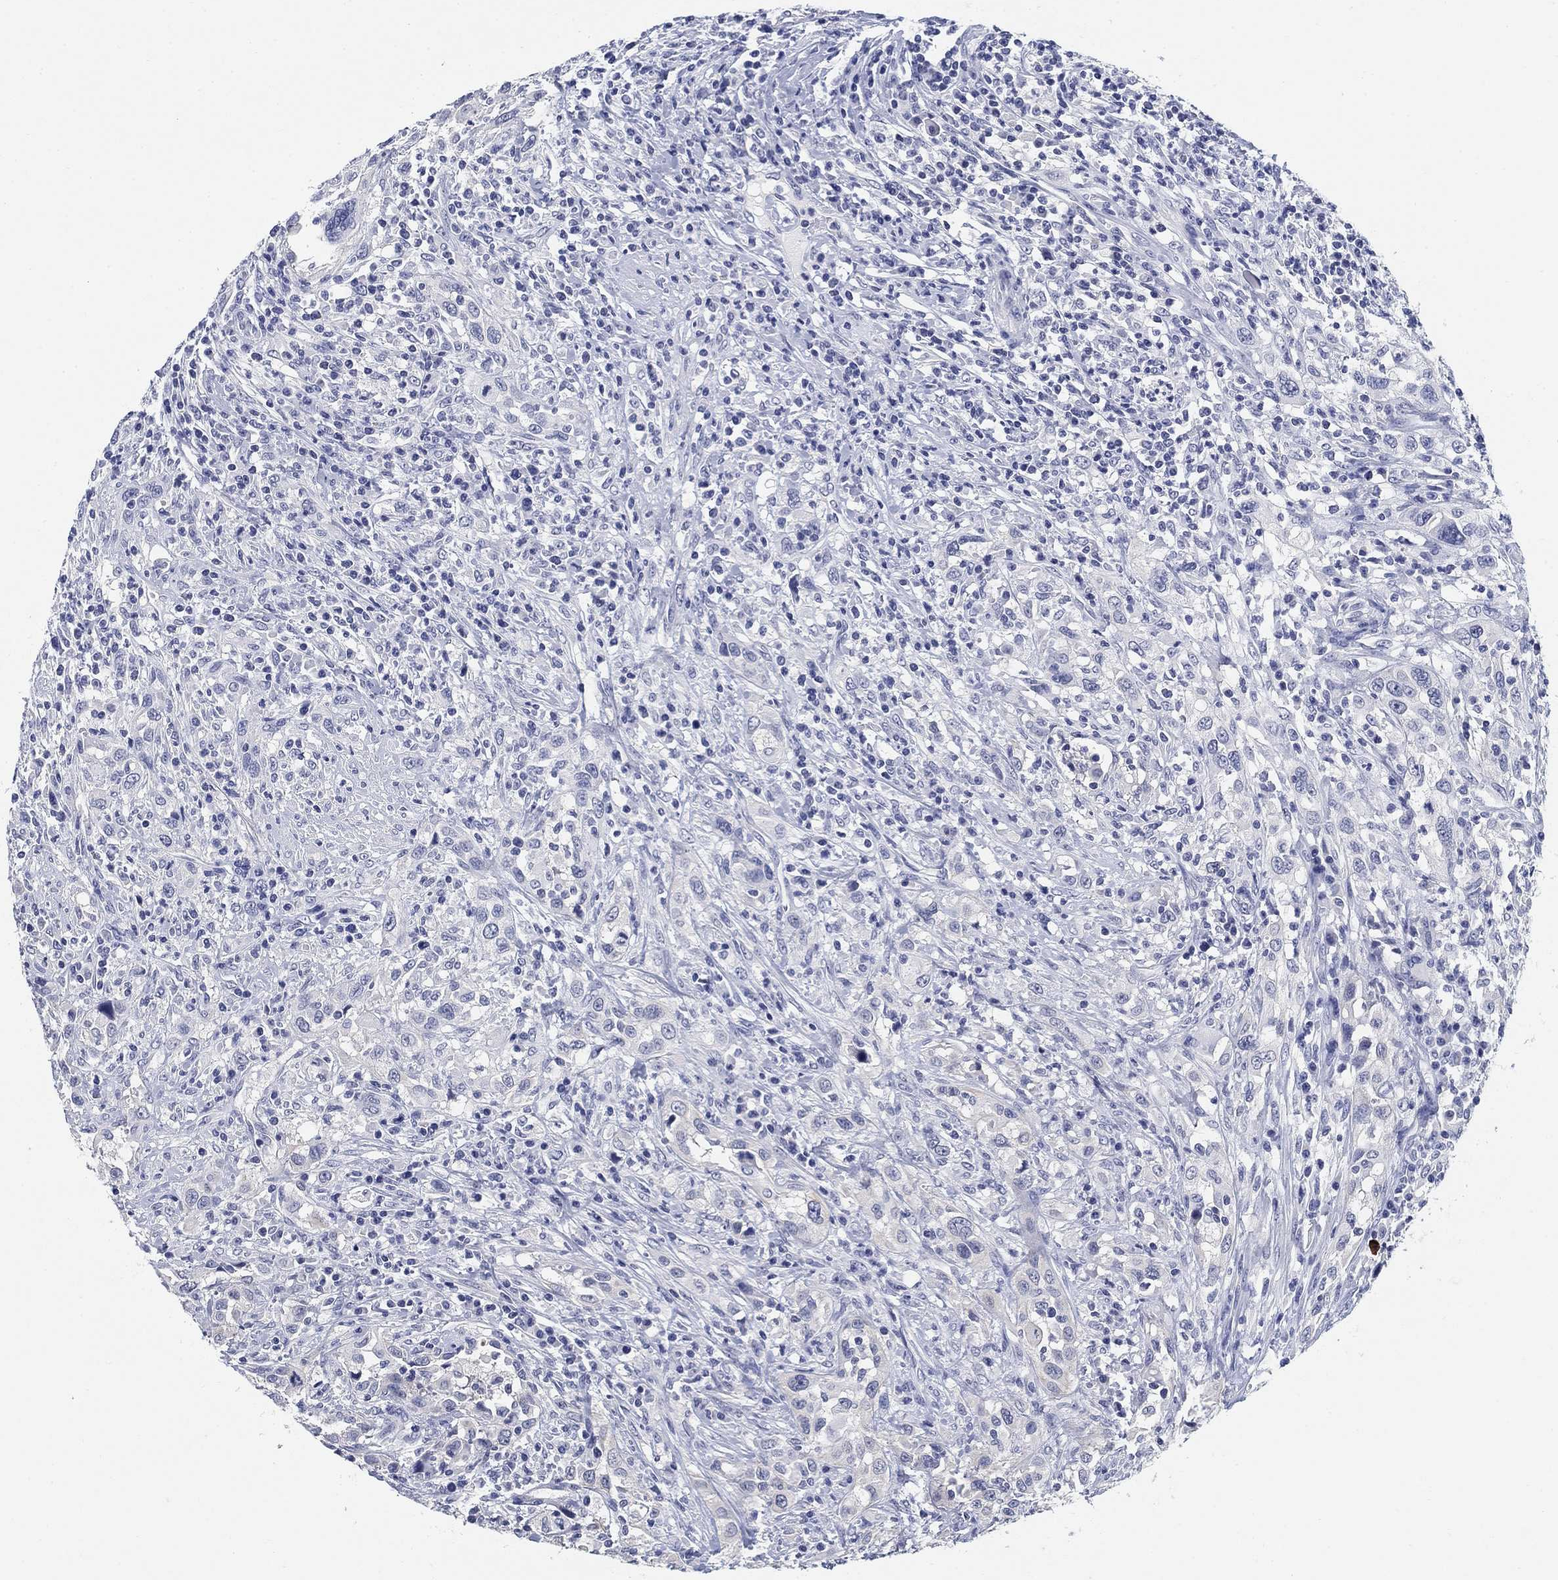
{"staining": {"intensity": "negative", "quantity": "none", "location": "none"}, "tissue": "urothelial cancer", "cell_type": "Tumor cells", "image_type": "cancer", "snomed": [{"axis": "morphology", "description": "Urothelial carcinoma, NOS"}, {"axis": "morphology", "description": "Urothelial carcinoma, High grade"}, {"axis": "topography", "description": "Urinary bladder"}], "caption": "The immunohistochemistry (IHC) image has no significant positivity in tumor cells of transitional cell carcinoma tissue.", "gene": "CLUL1", "patient": {"sex": "female", "age": 64}}